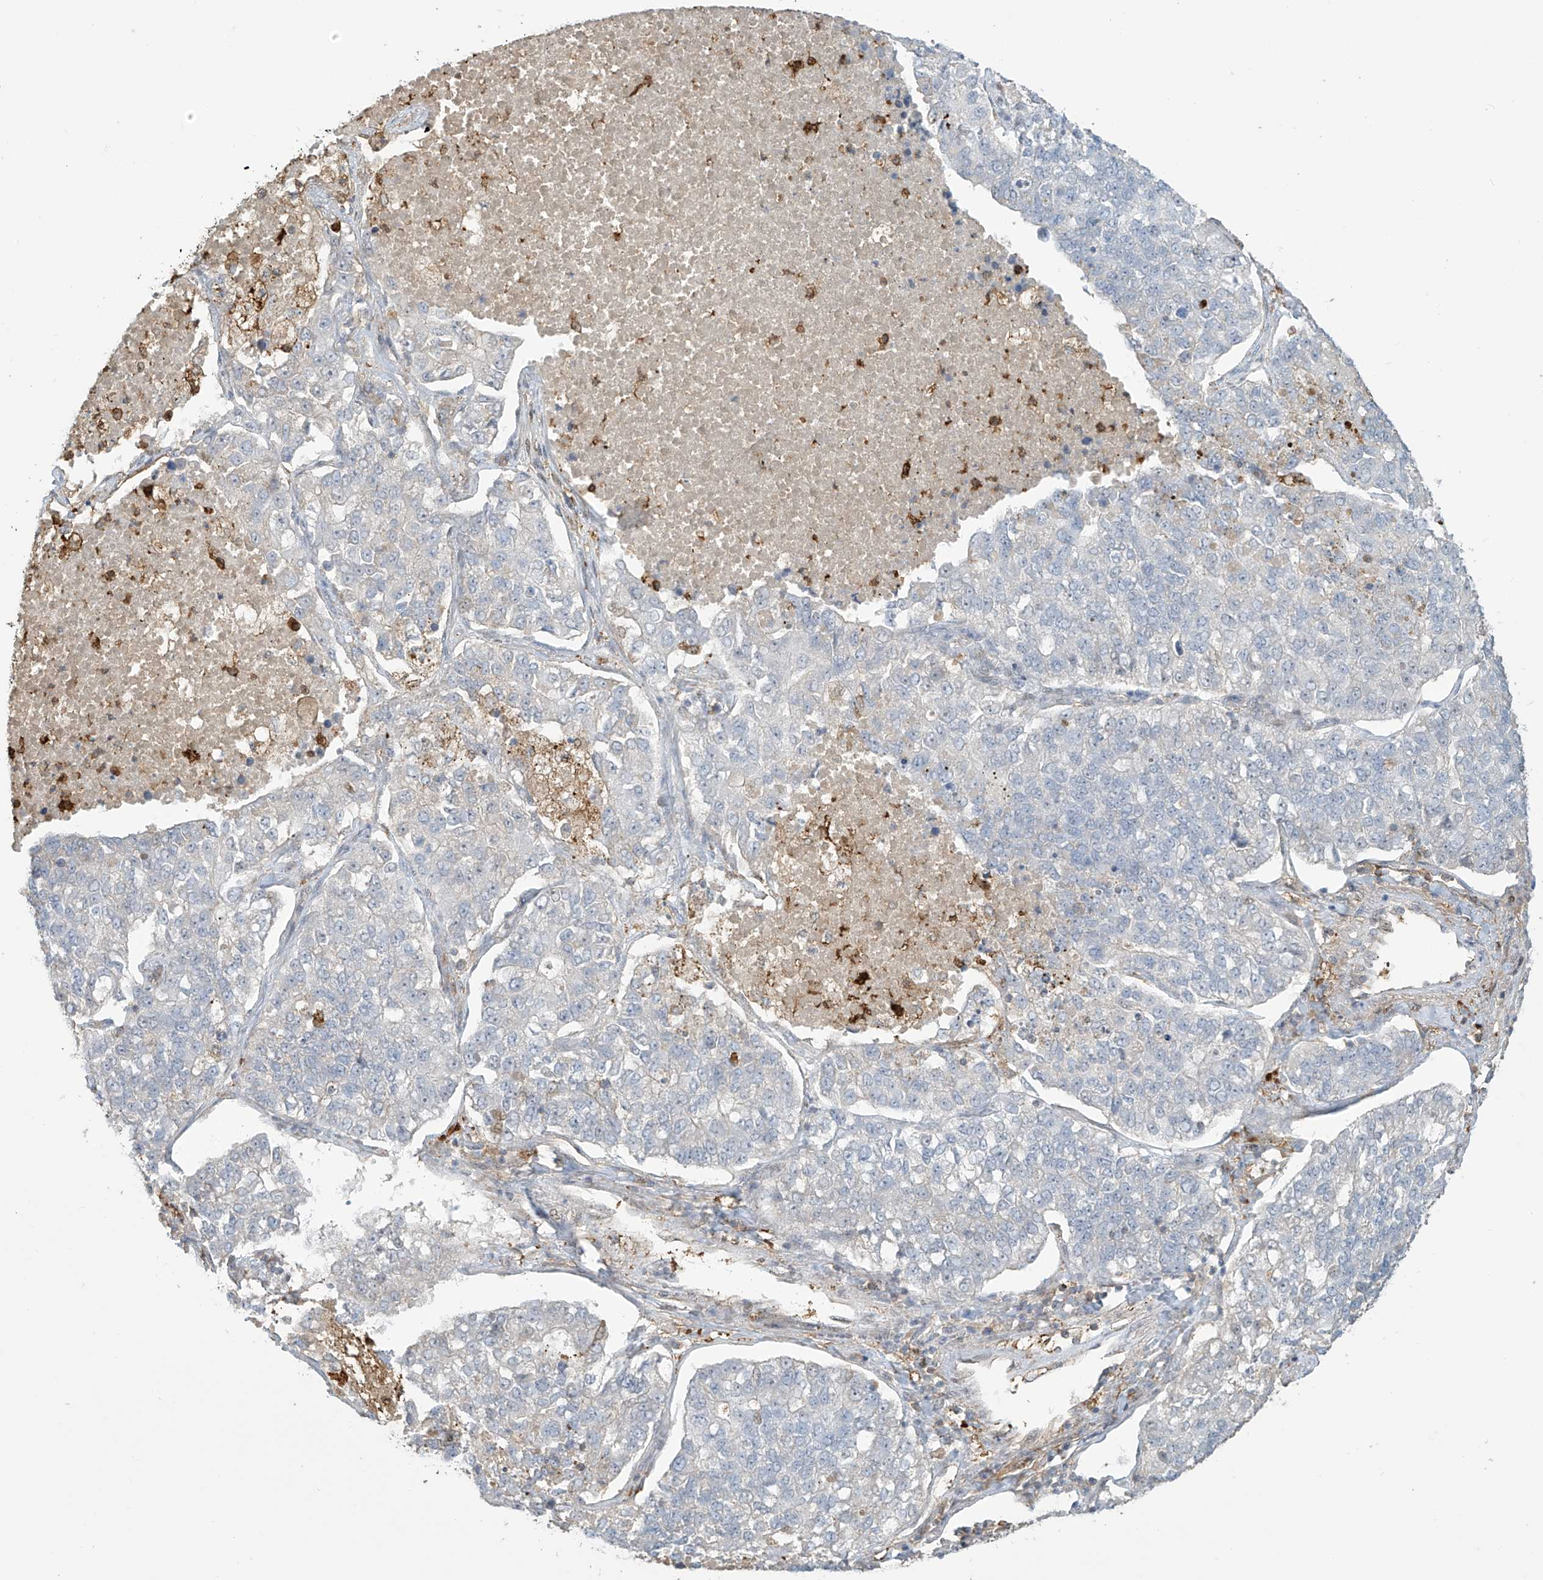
{"staining": {"intensity": "weak", "quantity": "<25%", "location": "cytoplasmic/membranous"}, "tissue": "lung cancer", "cell_type": "Tumor cells", "image_type": "cancer", "snomed": [{"axis": "morphology", "description": "Adenocarcinoma, NOS"}, {"axis": "topography", "description": "Lung"}], "caption": "Human adenocarcinoma (lung) stained for a protein using immunohistochemistry (IHC) exhibits no expression in tumor cells.", "gene": "TAGAP", "patient": {"sex": "male", "age": 49}}